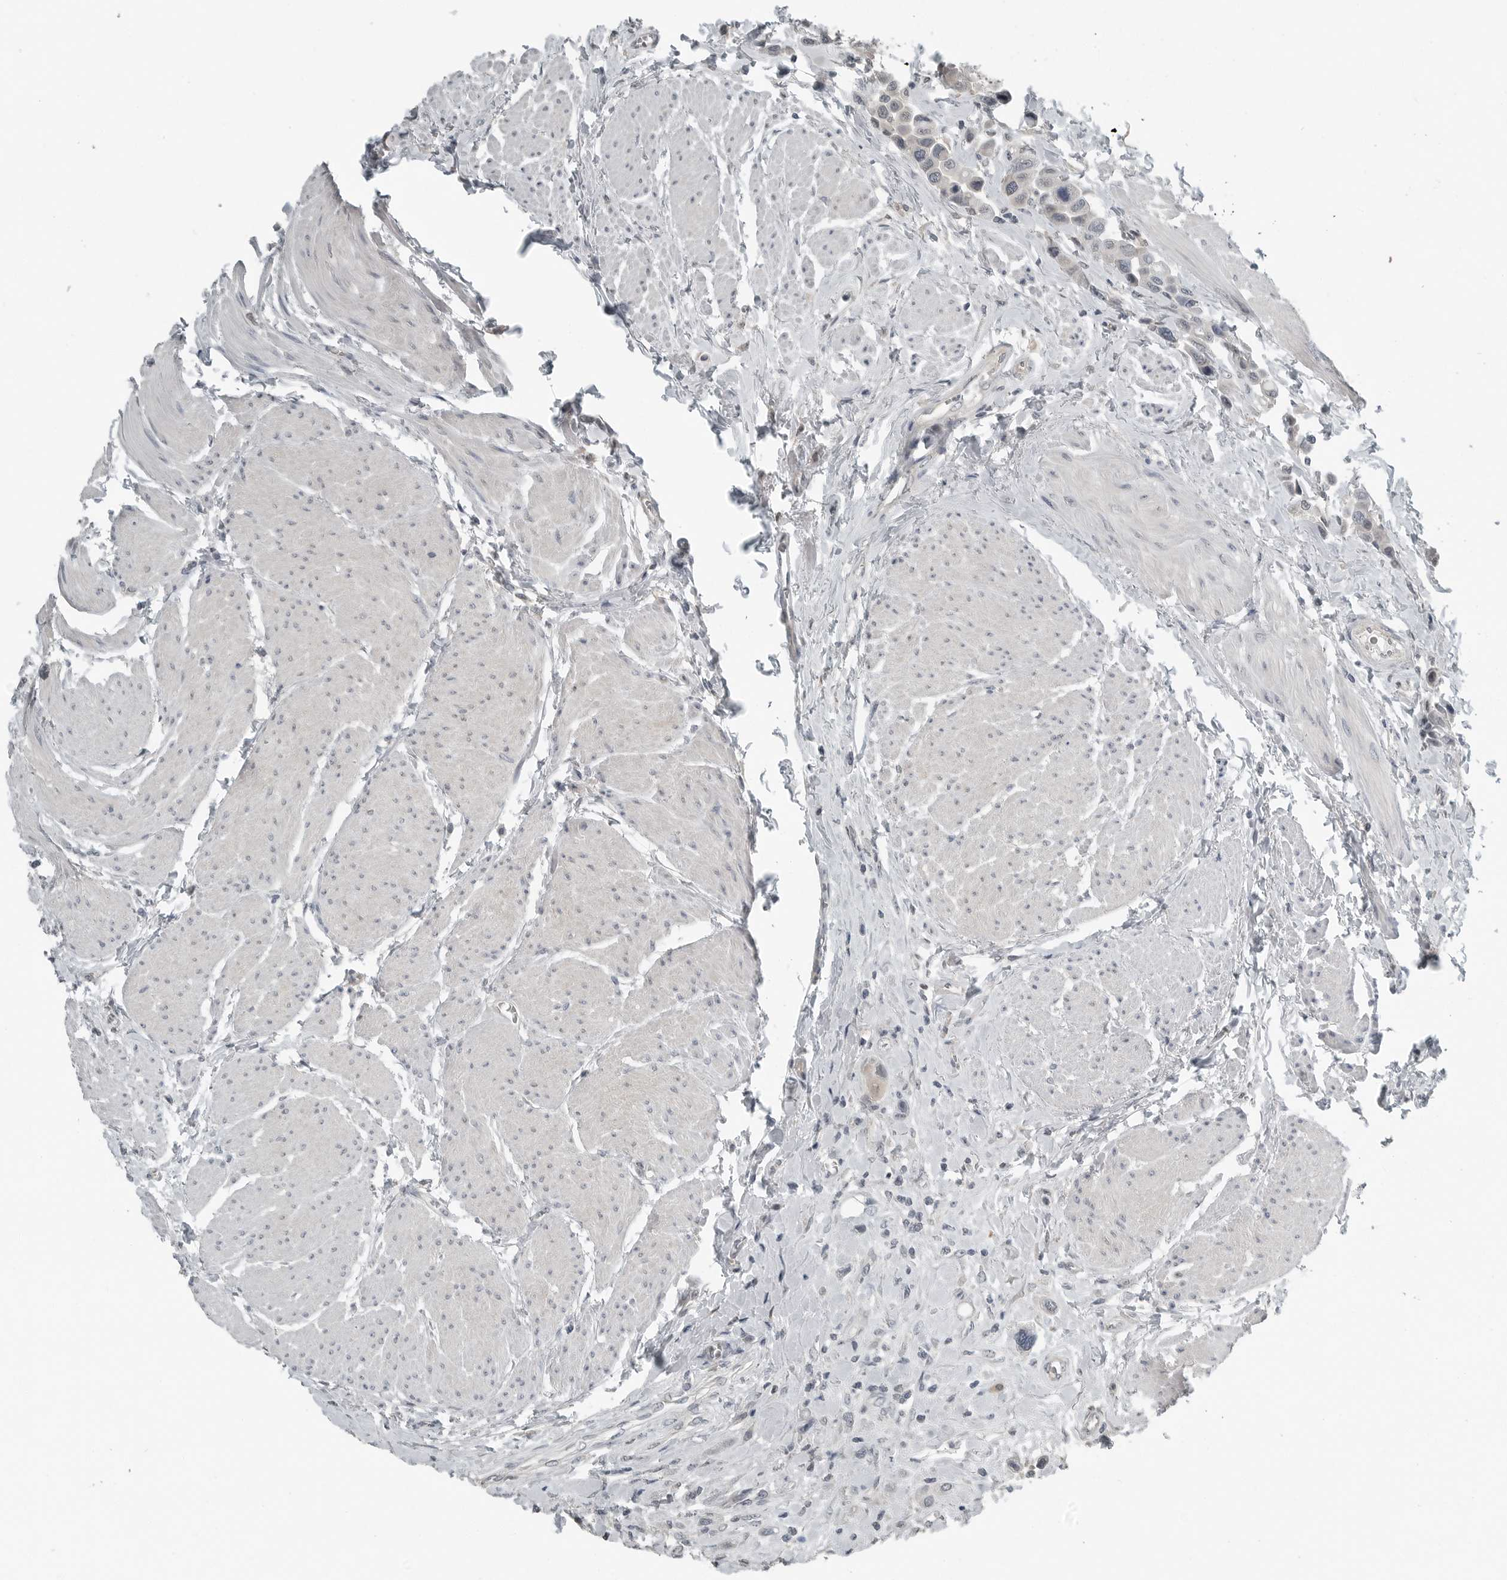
{"staining": {"intensity": "negative", "quantity": "none", "location": "none"}, "tissue": "urothelial cancer", "cell_type": "Tumor cells", "image_type": "cancer", "snomed": [{"axis": "morphology", "description": "Urothelial carcinoma, High grade"}, {"axis": "topography", "description": "Urinary bladder"}], "caption": "High power microscopy image of an immunohistochemistry (IHC) micrograph of urothelial cancer, revealing no significant positivity in tumor cells. Nuclei are stained in blue.", "gene": "KYAT1", "patient": {"sex": "male", "age": 50}}